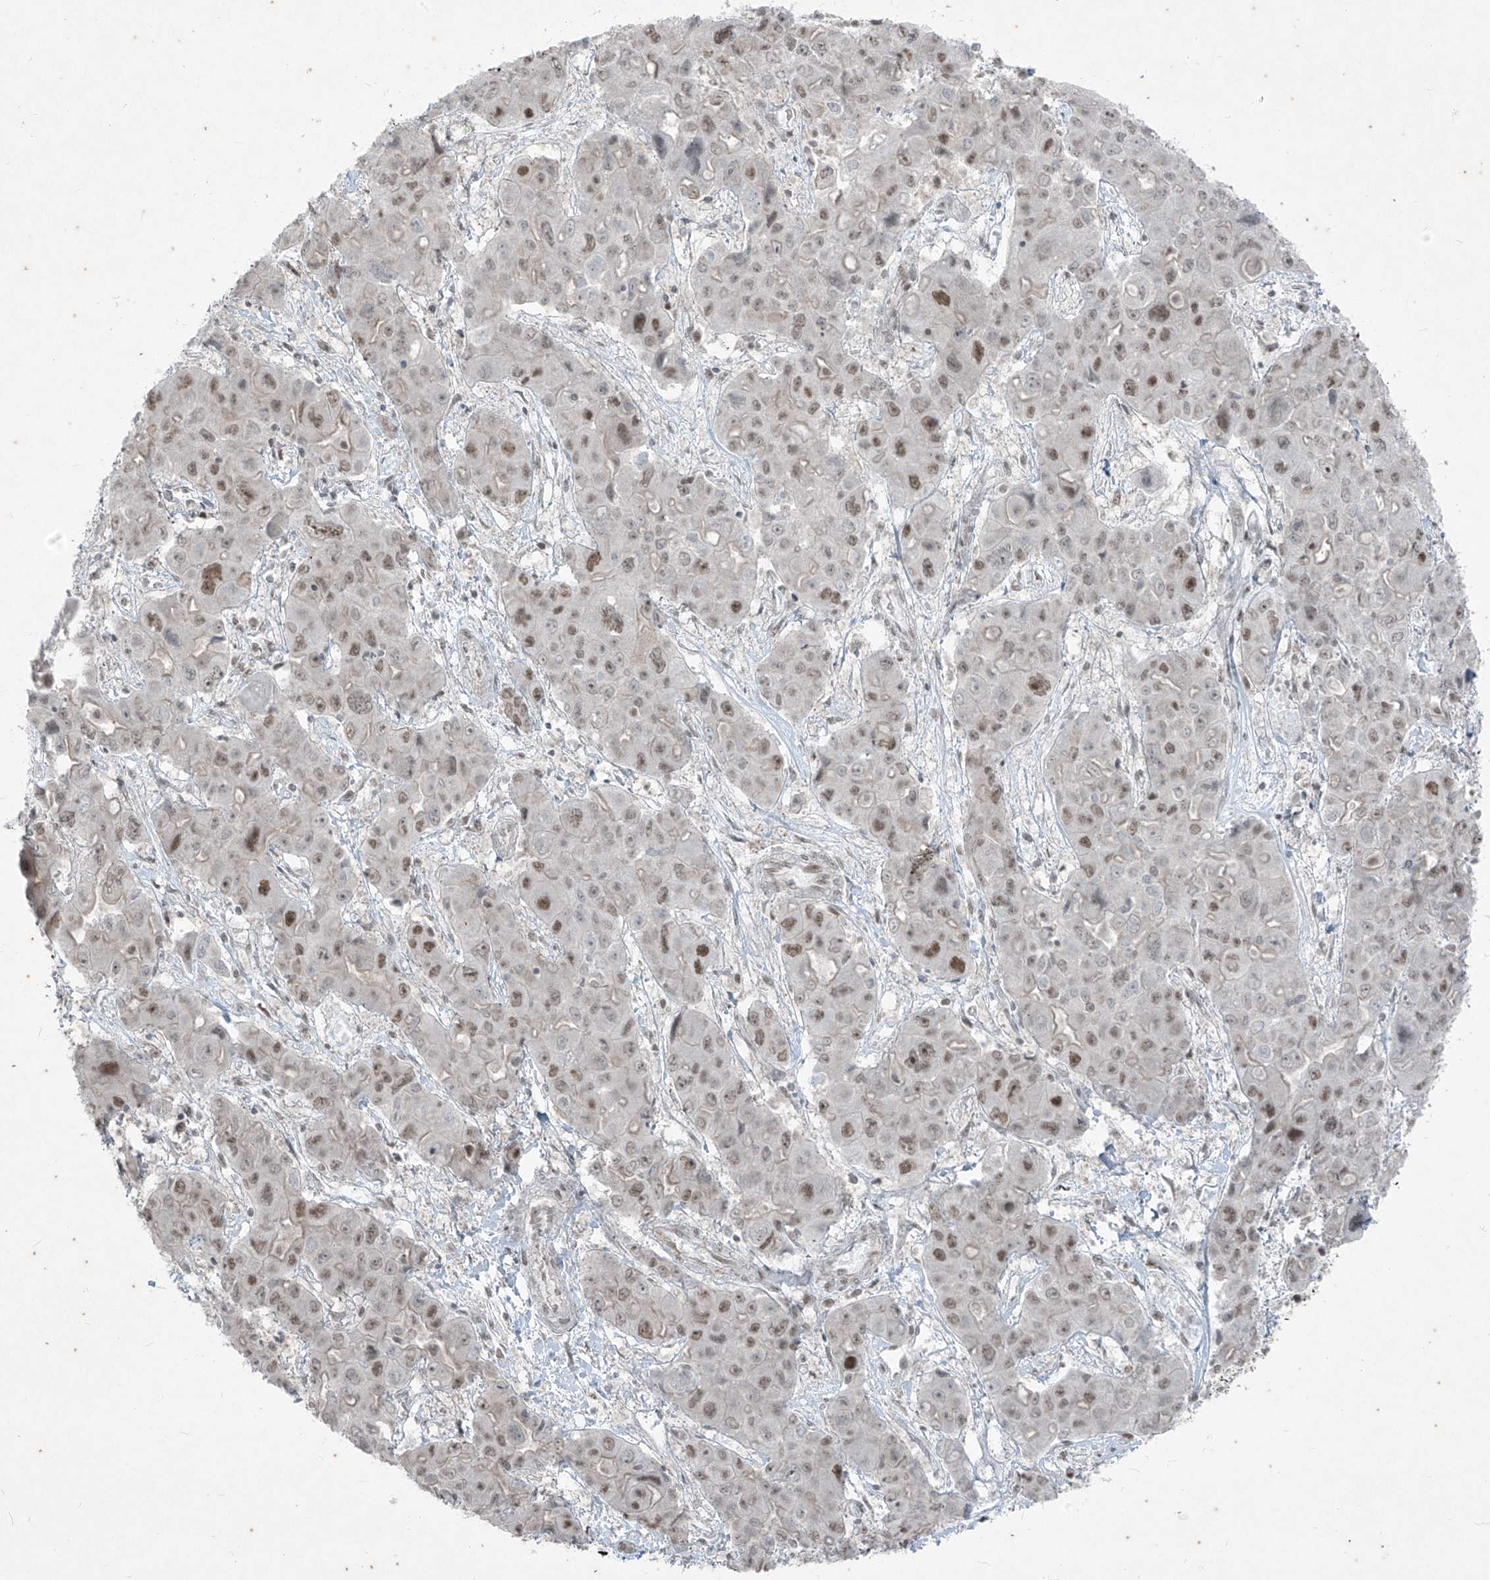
{"staining": {"intensity": "moderate", "quantity": "25%-75%", "location": "nuclear"}, "tissue": "liver cancer", "cell_type": "Tumor cells", "image_type": "cancer", "snomed": [{"axis": "morphology", "description": "Cholangiocarcinoma"}, {"axis": "topography", "description": "Liver"}], "caption": "Brown immunohistochemical staining in human liver cancer (cholangiocarcinoma) demonstrates moderate nuclear positivity in approximately 25%-75% of tumor cells.", "gene": "ZNF354B", "patient": {"sex": "male", "age": 67}}